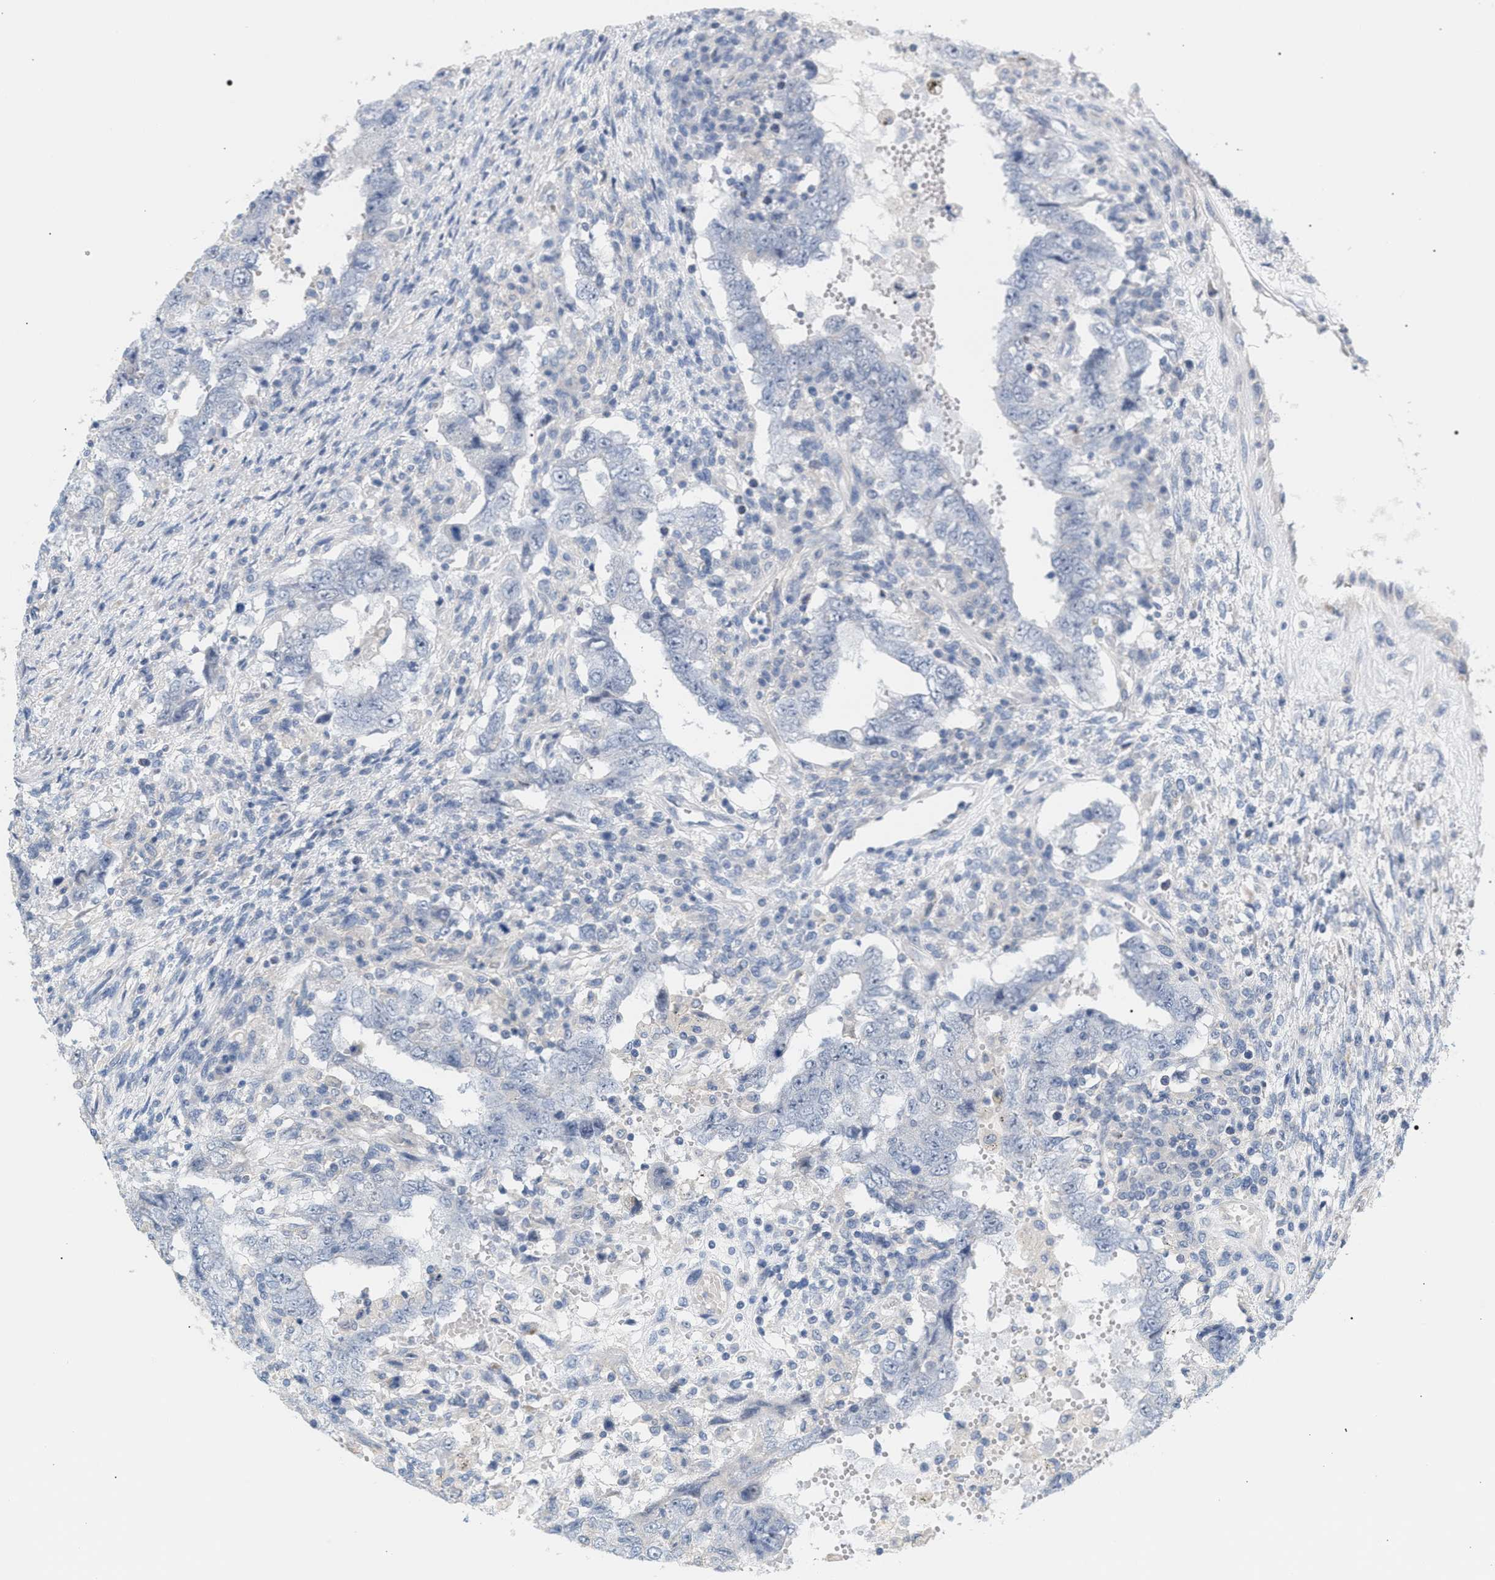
{"staining": {"intensity": "negative", "quantity": "none", "location": "none"}, "tissue": "testis cancer", "cell_type": "Tumor cells", "image_type": "cancer", "snomed": [{"axis": "morphology", "description": "Carcinoma, Embryonal, NOS"}, {"axis": "topography", "description": "Testis"}], "caption": "Tumor cells show no significant positivity in testis cancer.", "gene": "LRCH1", "patient": {"sex": "male", "age": 26}}